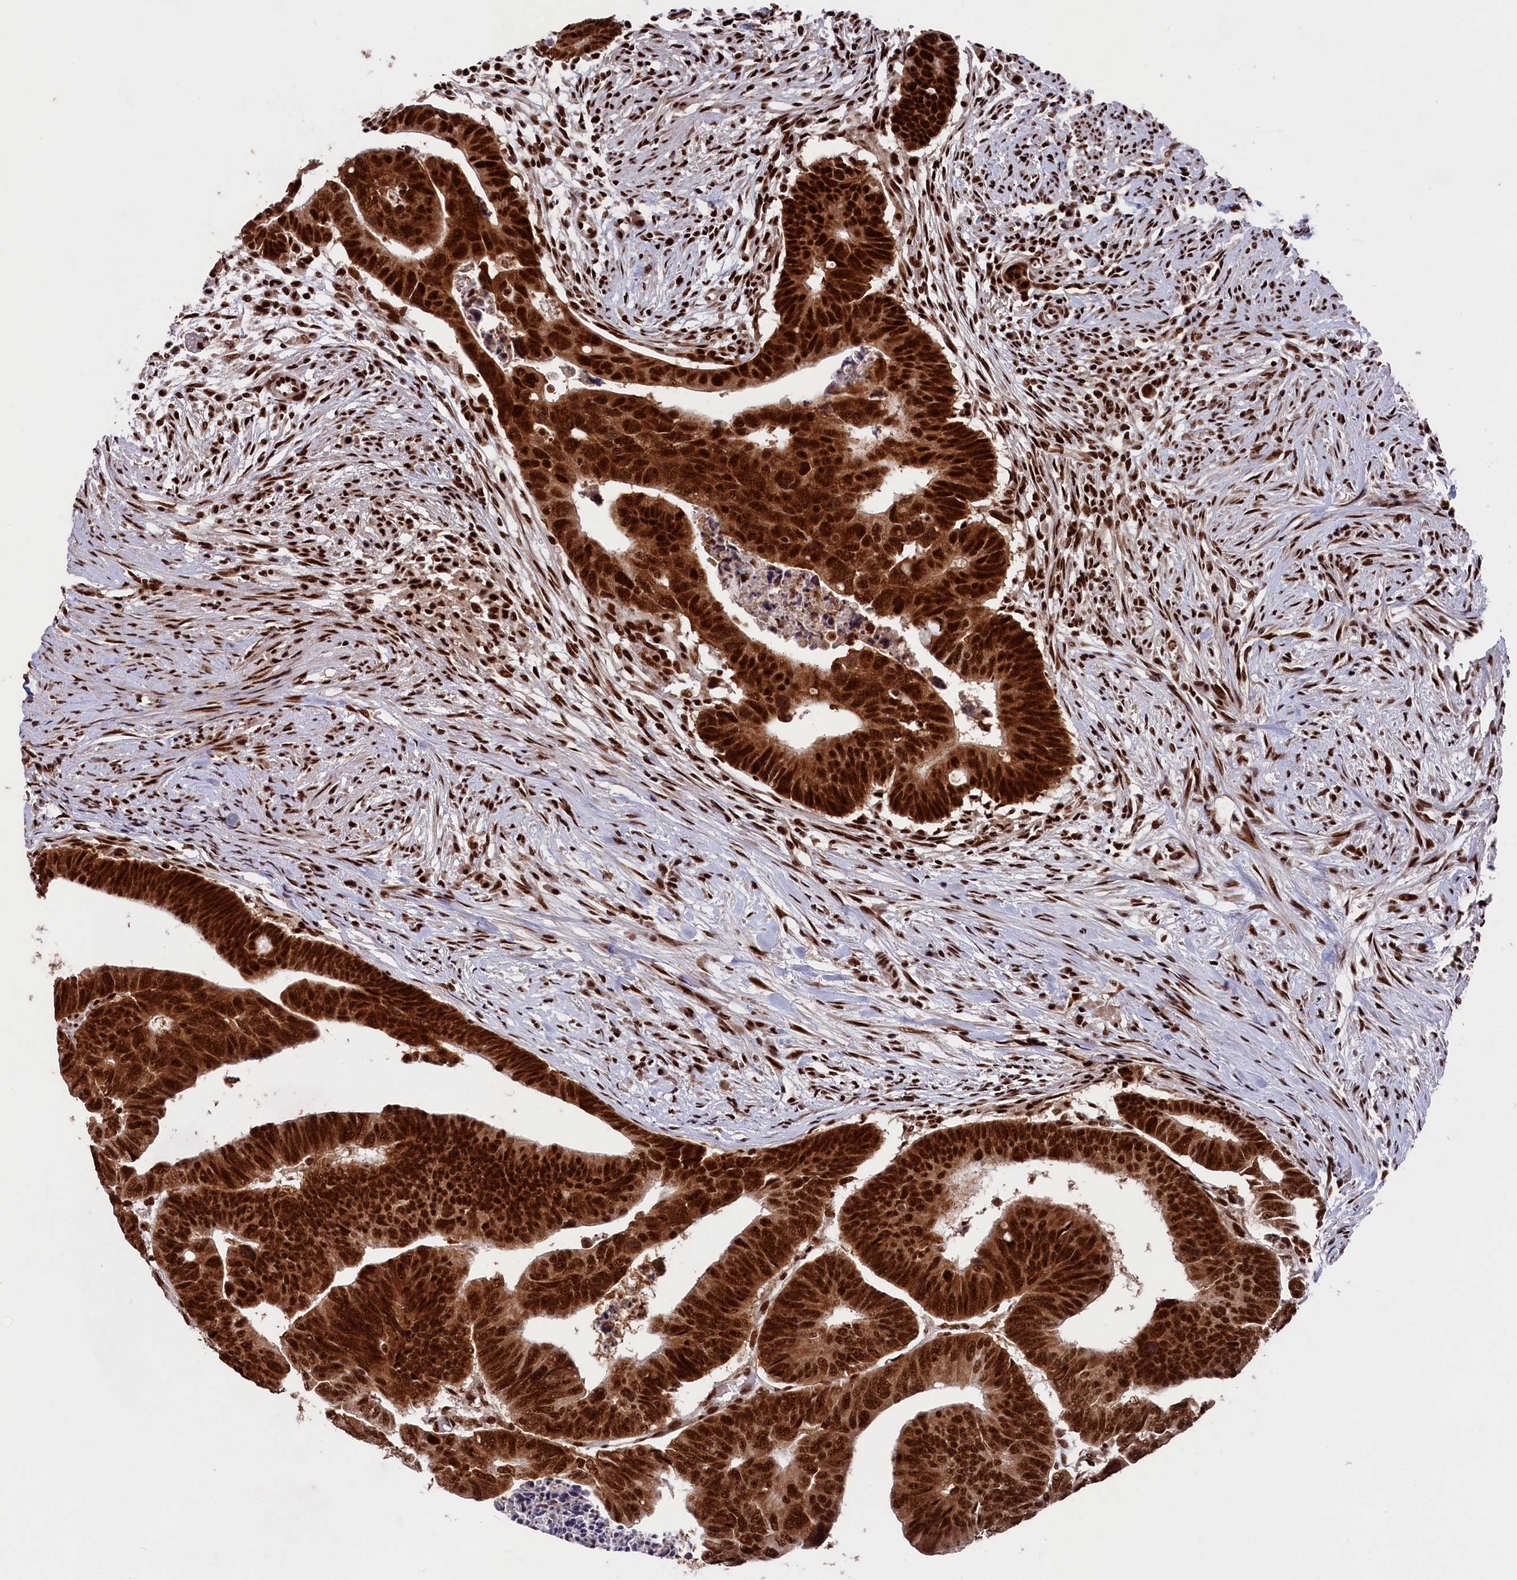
{"staining": {"intensity": "strong", "quantity": ">75%", "location": "nuclear"}, "tissue": "colorectal cancer", "cell_type": "Tumor cells", "image_type": "cancer", "snomed": [{"axis": "morphology", "description": "Adenocarcinoma, NOS"}, {"axis": "topography", "description": "Rectum"}], "caption": "Adenocarcinoma (colorectal) stained with a protein marker shows strong staining in tumor cells.", "gene": "PRPF31", "patient": {"sex": "female", "age": 65}}